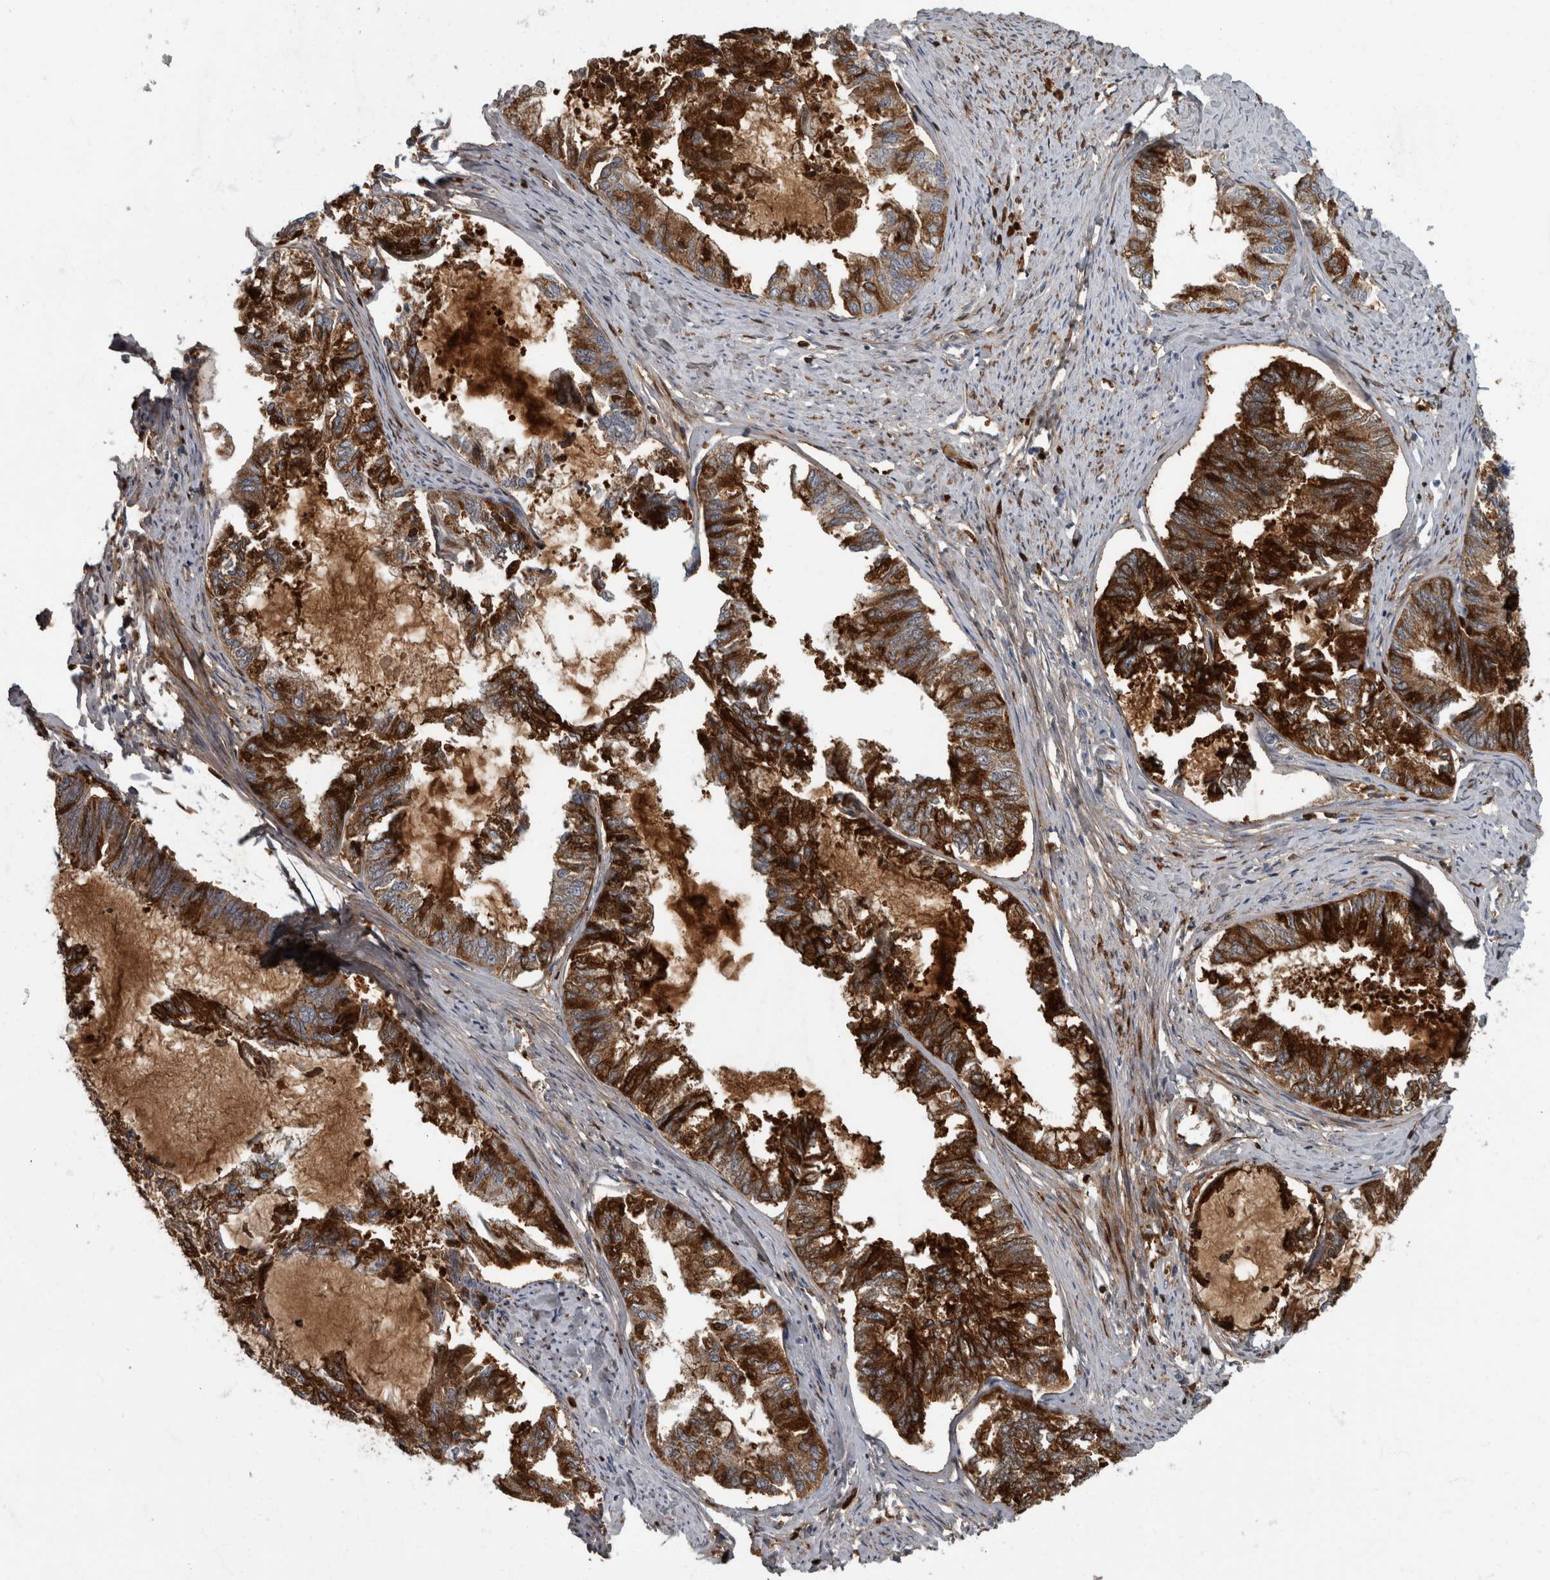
{"staining": {"intensity": "strong", "quantity": ">75%", "location": "cytoplasmic/membranous"}, "tissue": "endometrial cancer", "cell_type": "Tumor cells", "image_type": "cancer", "snomed": [{"axis": "morphology", "description": "Adenocarcinoma, NOS"}, {"axis": "topography", "description": "Endometrium"}], "caption": "The micrograph exhibits a brown stain indicating the presence of a protein in the cytoplasmic/membranous of tumor cells in adenocarcinoma (endometrial).", "gene": "DSG2", "patient": {"sex": "female", "age": 86}}